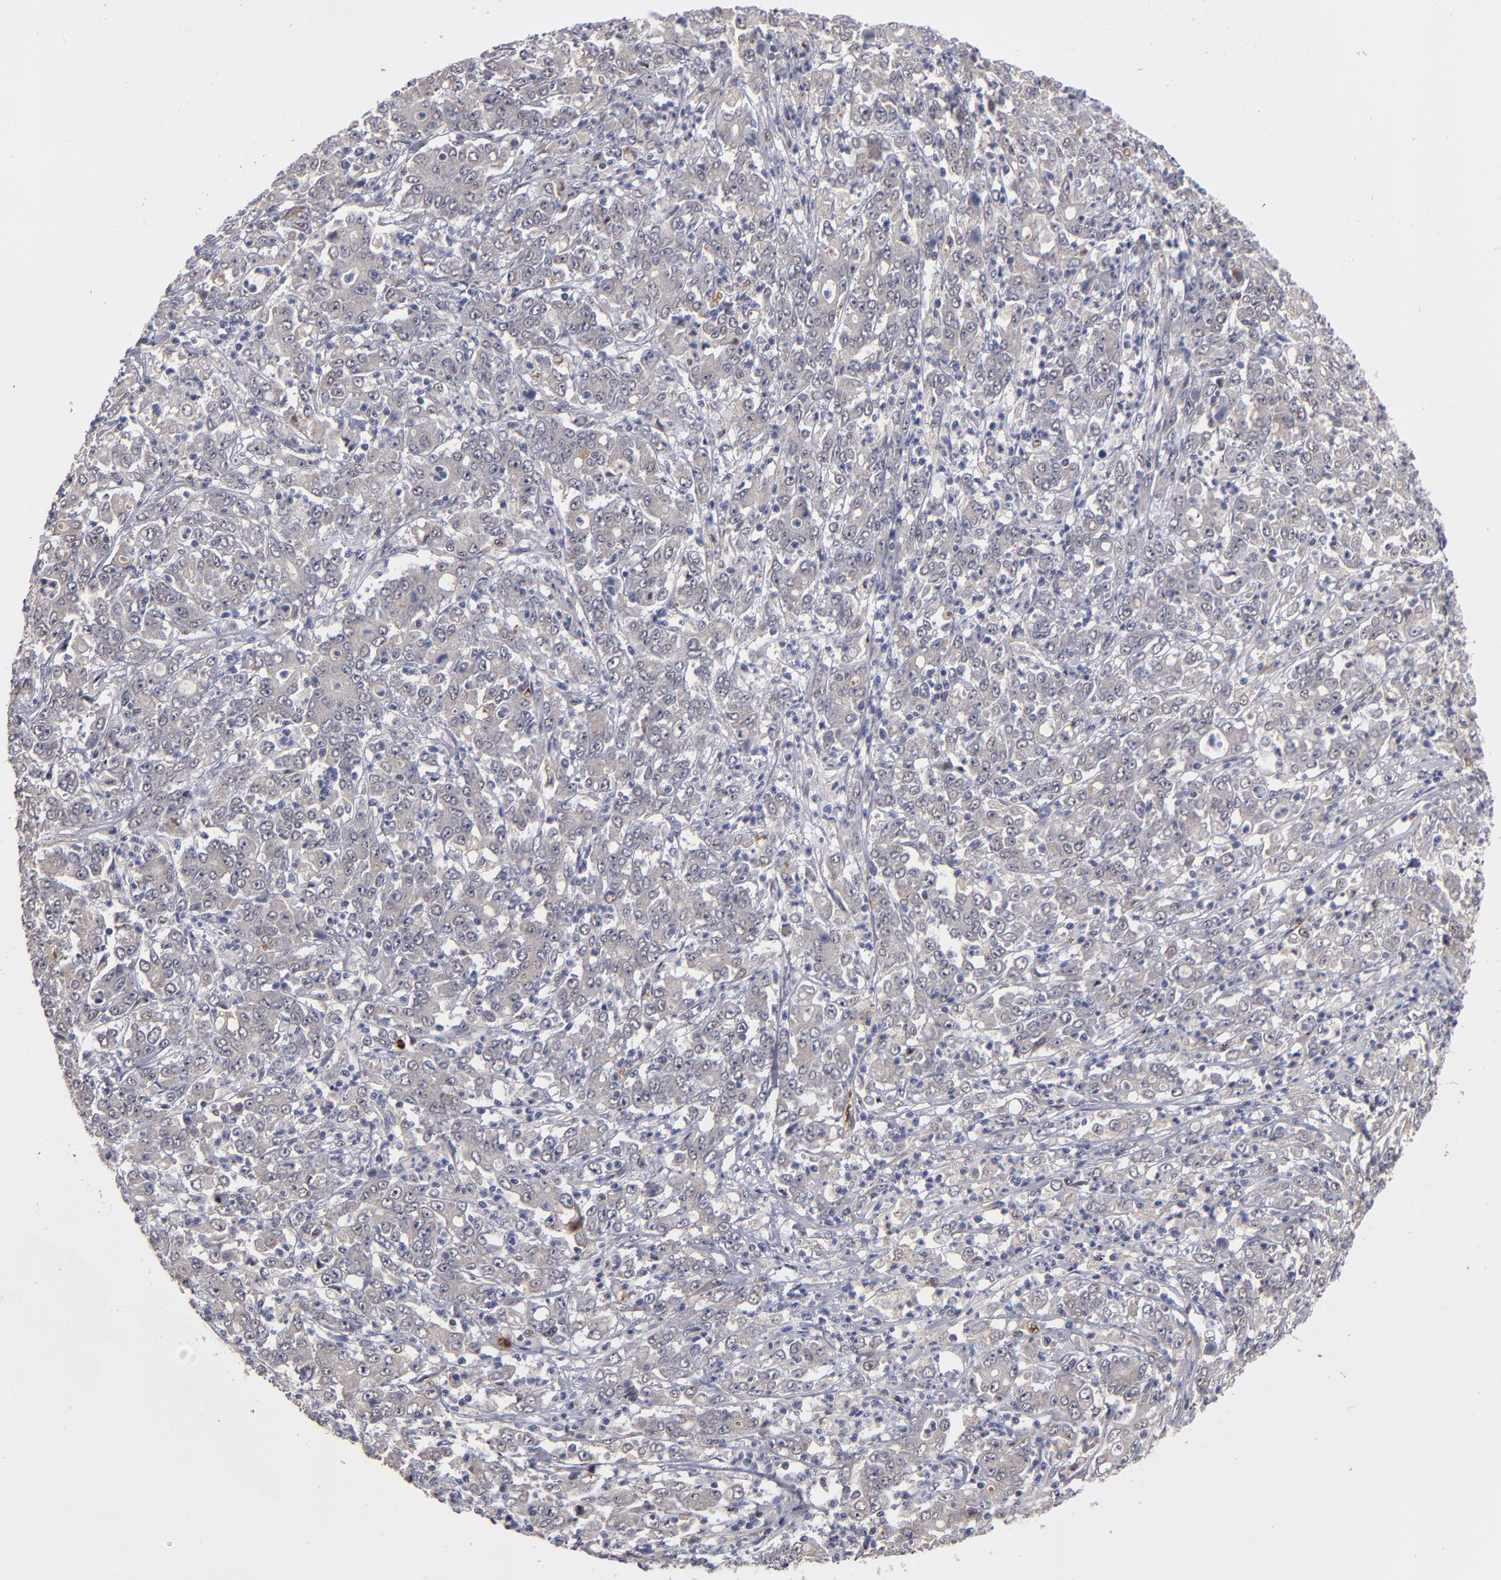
{"staining": {"intensity": "weak", "quantity": ">75%", "location": "cytoplasmic/membranous"}, "tissue": "stomach cancer", "cell_type": "Tumor cells", "image_type": "cancer", "snomed": [{"axis": "morphology", "description": "Adenocarcinoma, NOS"}, {"axis": "topography", "description": "Stomach, lower"}], "caption": "Approximately >75% of tumor cells in stomach adenocarcinoma exhibit weak cytoplasmic/membranous protein staining as visualized by brown immunohistochemical staining.", "gene": "EXD2", "patient": {"sex": "female", "age": 71}}